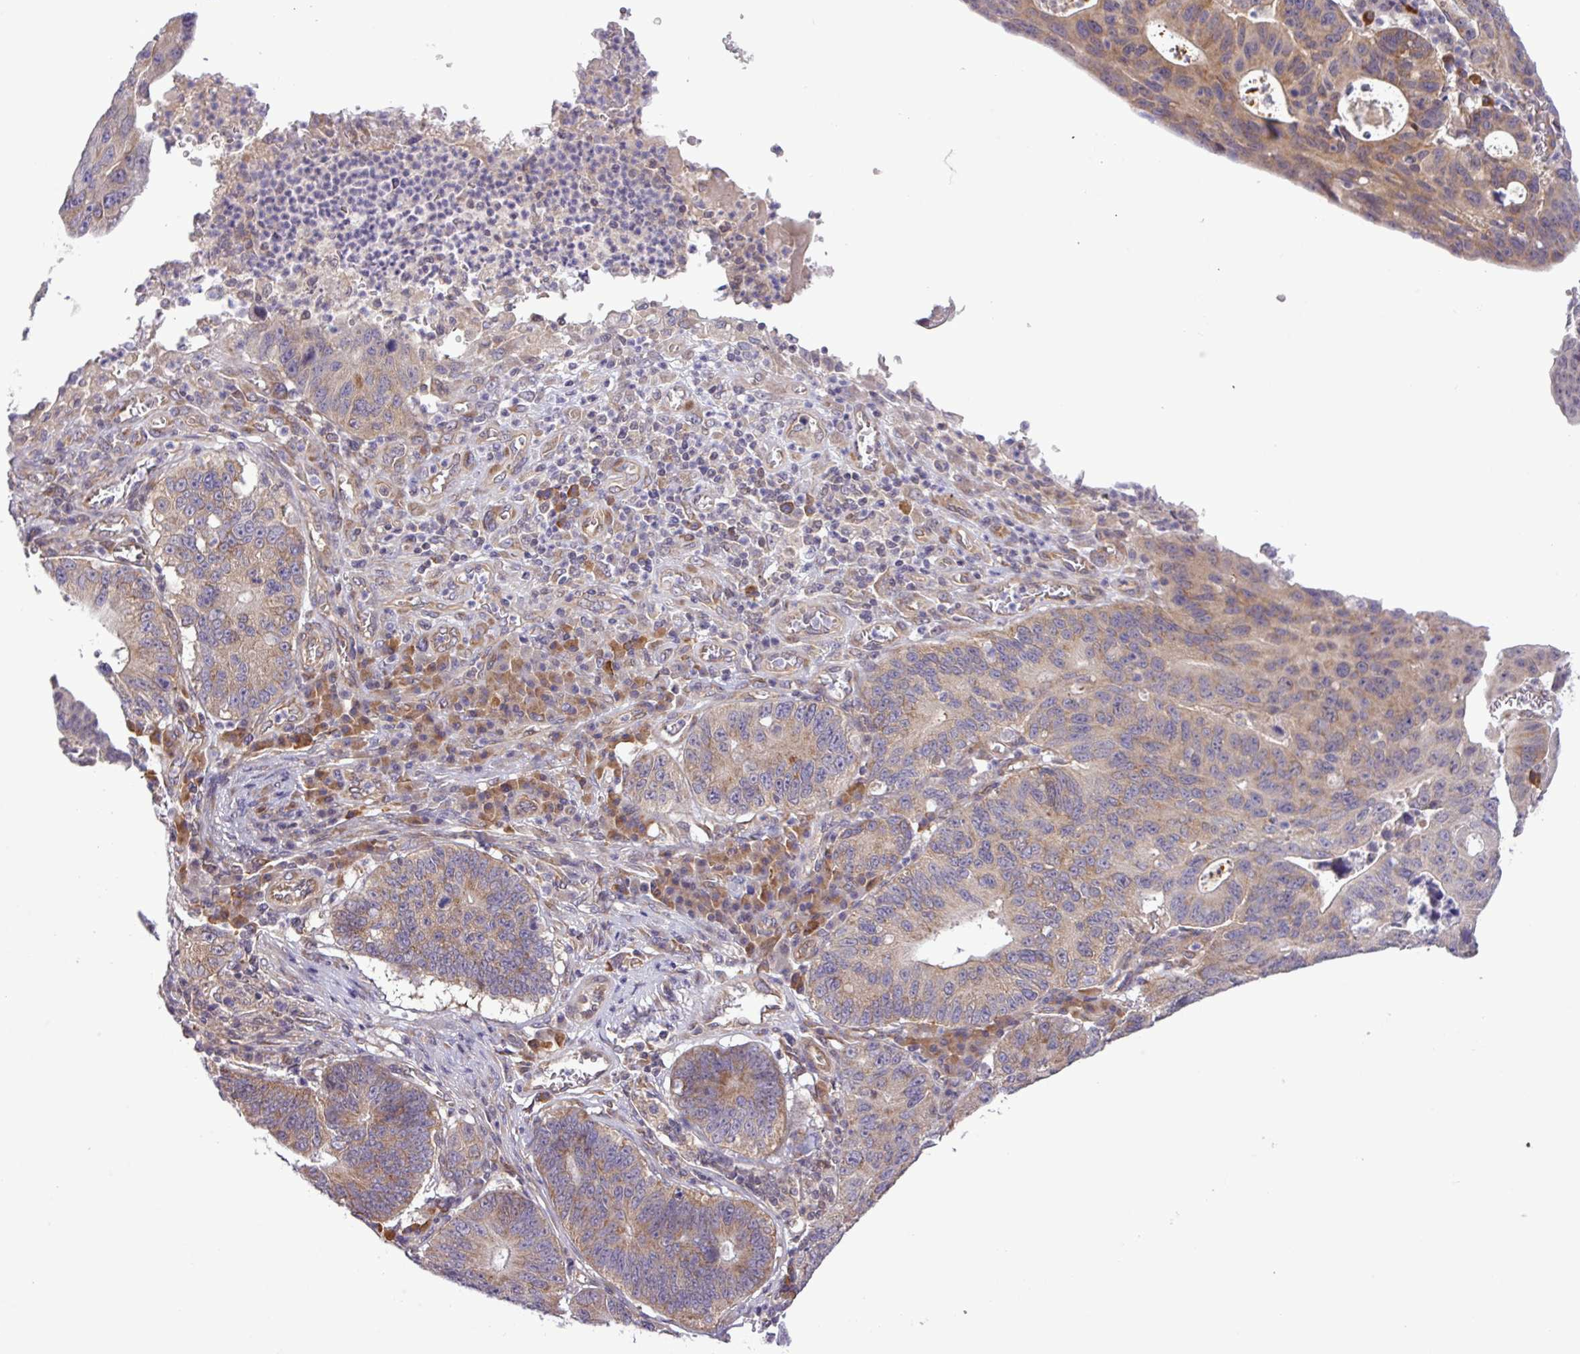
{"staining": {"intensity": "moderate", "quantity": "25%-75%", "location": "cytoplasmic/membranous"}, "tissue": "stomach cancer", "cell_type": "Tumor cells", "image_type": "cancer", "snomed": [{"axis": "morphology", "description": "Adenocarcinoma, NOS"}, {"axis": "topography", "description": "Stomach"}], "caption": "Approximately 25%-75% of tumor cells in human adenocarcinoma (stomach) display moderate cytoplasmic/membranous protein positivity as visualized by brown immunohistochemical staining.", "gene": "FAM222B", "patient": {"sex": "male", "age": 59}}